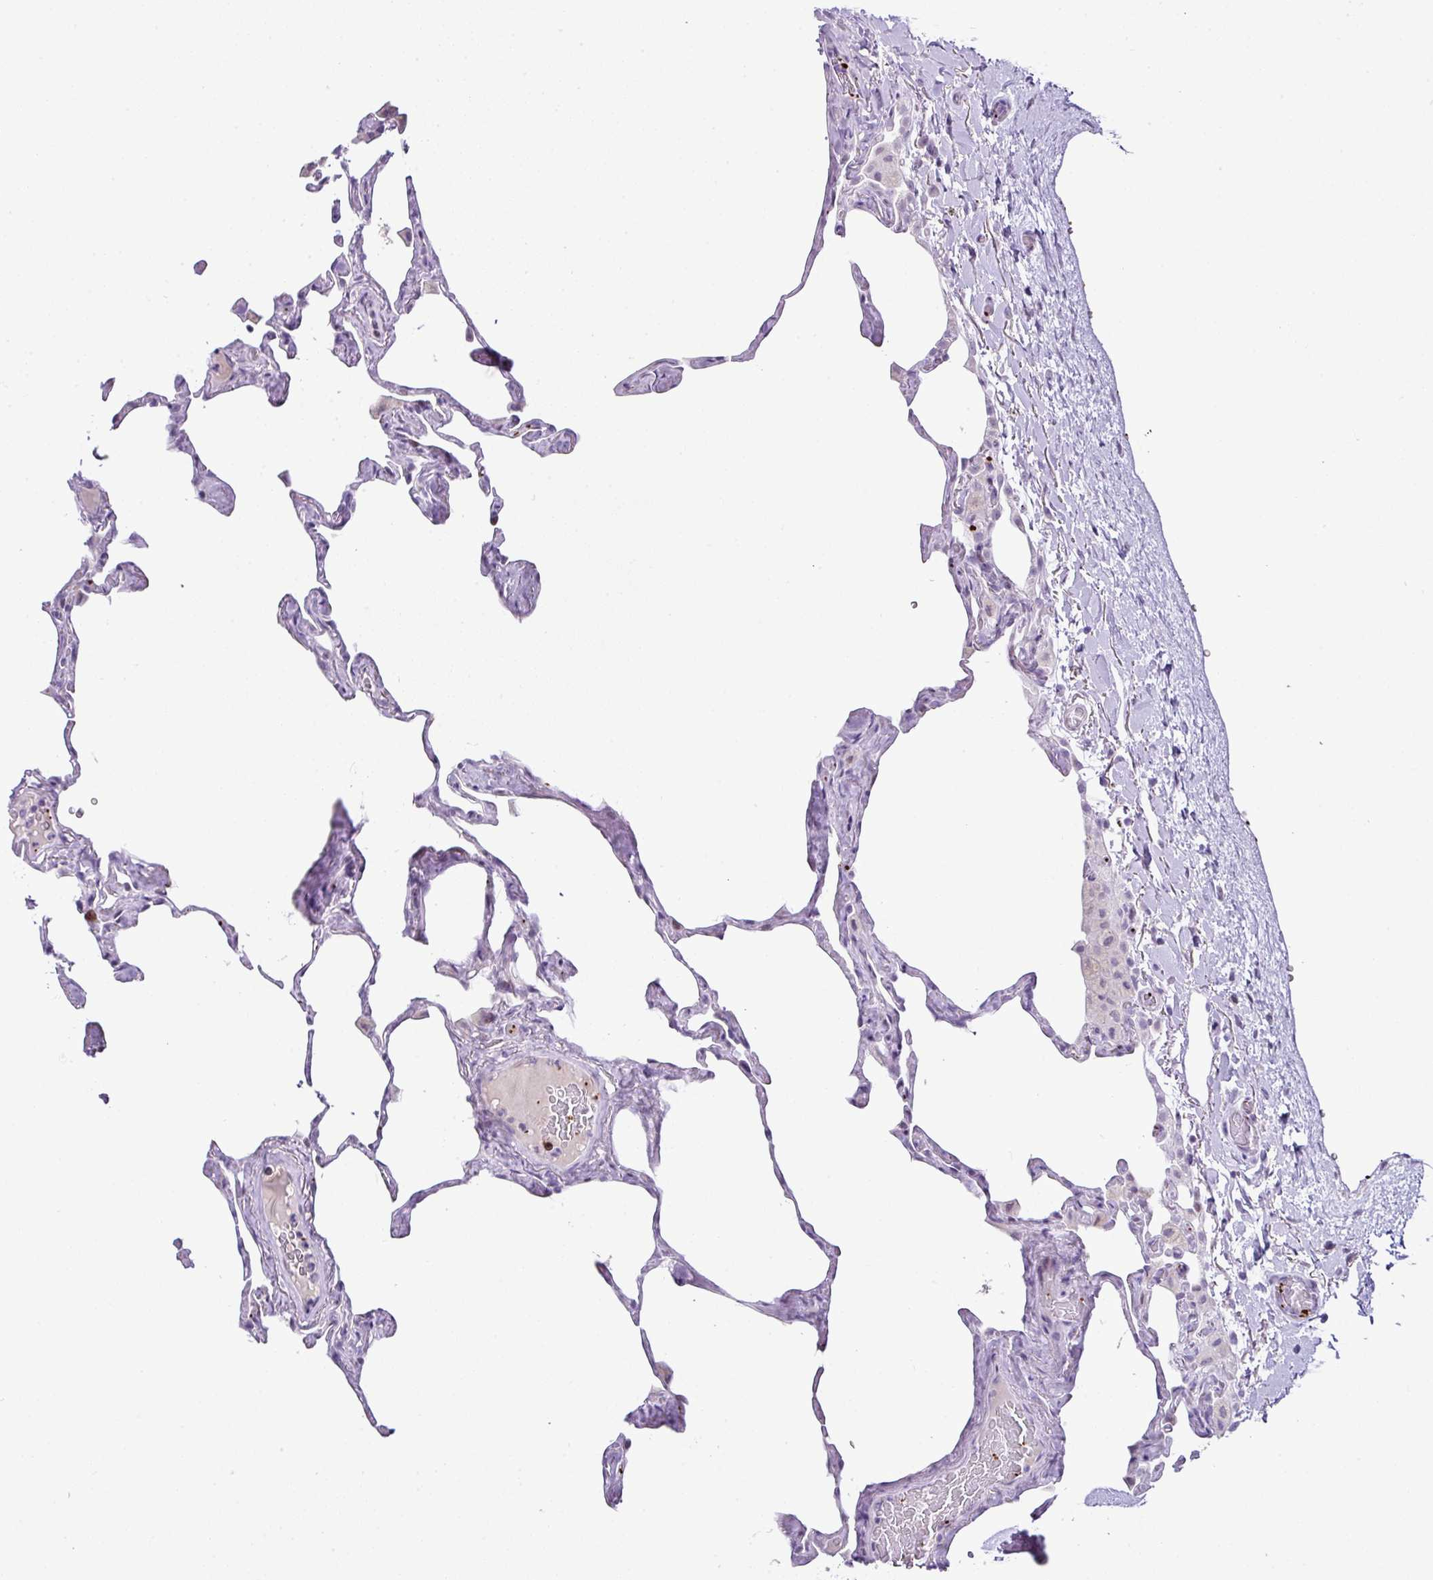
{"staining": {"intensity": "negative", "quantity": "none", "location": "none"}, "tissue": "lung", "cell_type": "Alveolar cells", "image_type": "normal", "snomed": [{"axis": "morphology", "description": "Normal tissue, NOS"}, {"axis": "topography", "description": "Lung"}], "caption": "The micrograph exhibits no staining of alveolar cells in unremarkable lung. Nuclei are stained in blue.", "gene": "CMTM5", "patient": {"sex": "male", "age": 65}}